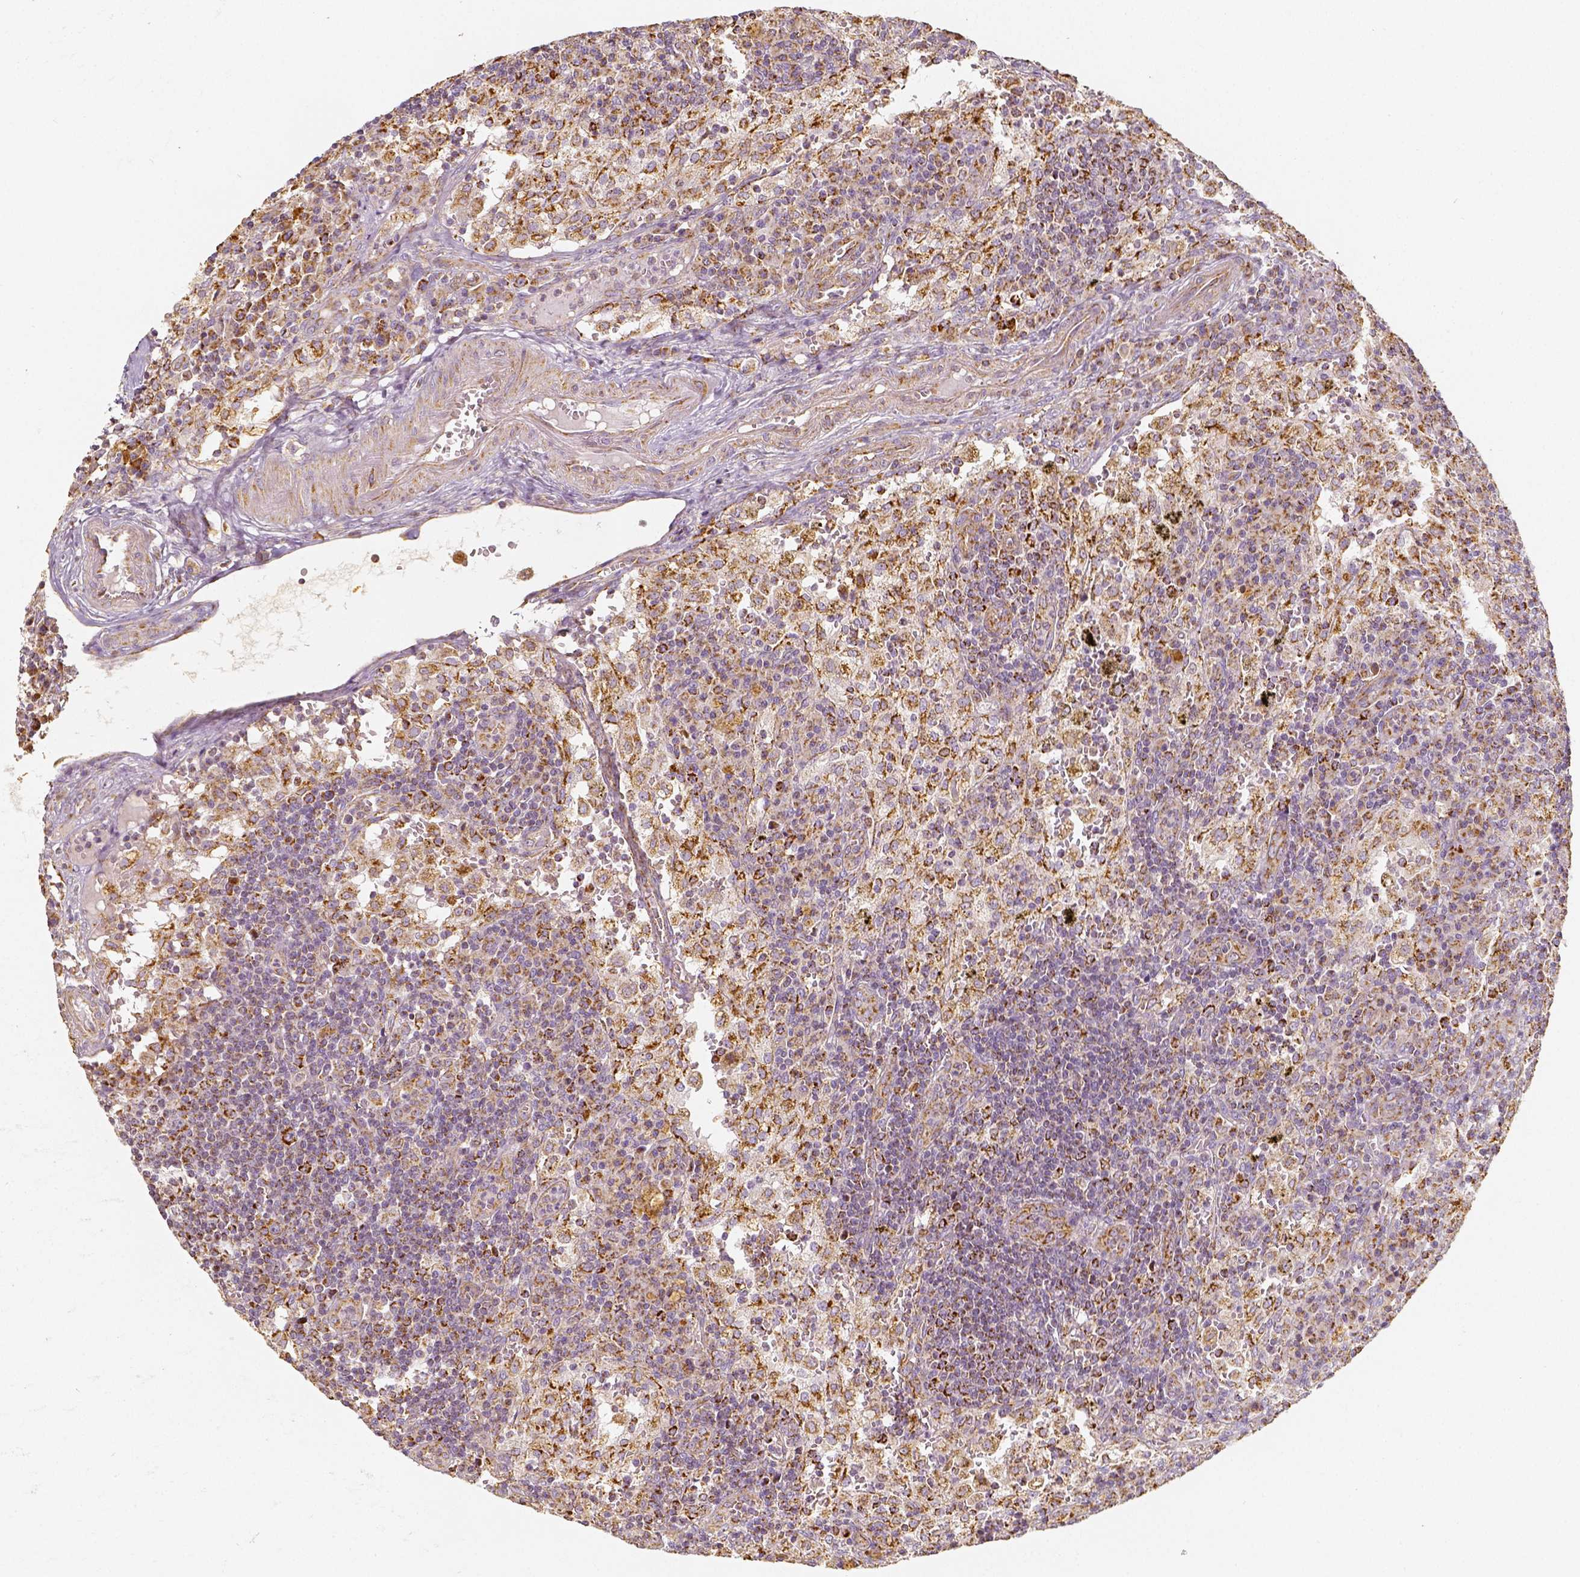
{"staining": {"intensity": "strong", "quantity": "<25%", "location": "cytoplasmic/membranous"}, "tissue": "lymph node", "cell_type": "Germinal center cells", "image_type": "normal", "snomed": [{"axis": "morphology", "description": "Normal tissue, NOS"}, {"axis": "topography", "description": "Lymph node"}], "caption": "High-magnification brightfield microscopy of unremarkable lymph node stained with DAB (brown) and counterstained with hematoxylin (blue). germinal center cells exhibit strong cytoplasmic/membranous staining is seen in about<25% of cells. Nuclei are stained in blue.", "gene": "PGAM5", "patient": {"sex": "male", "age": 62}}